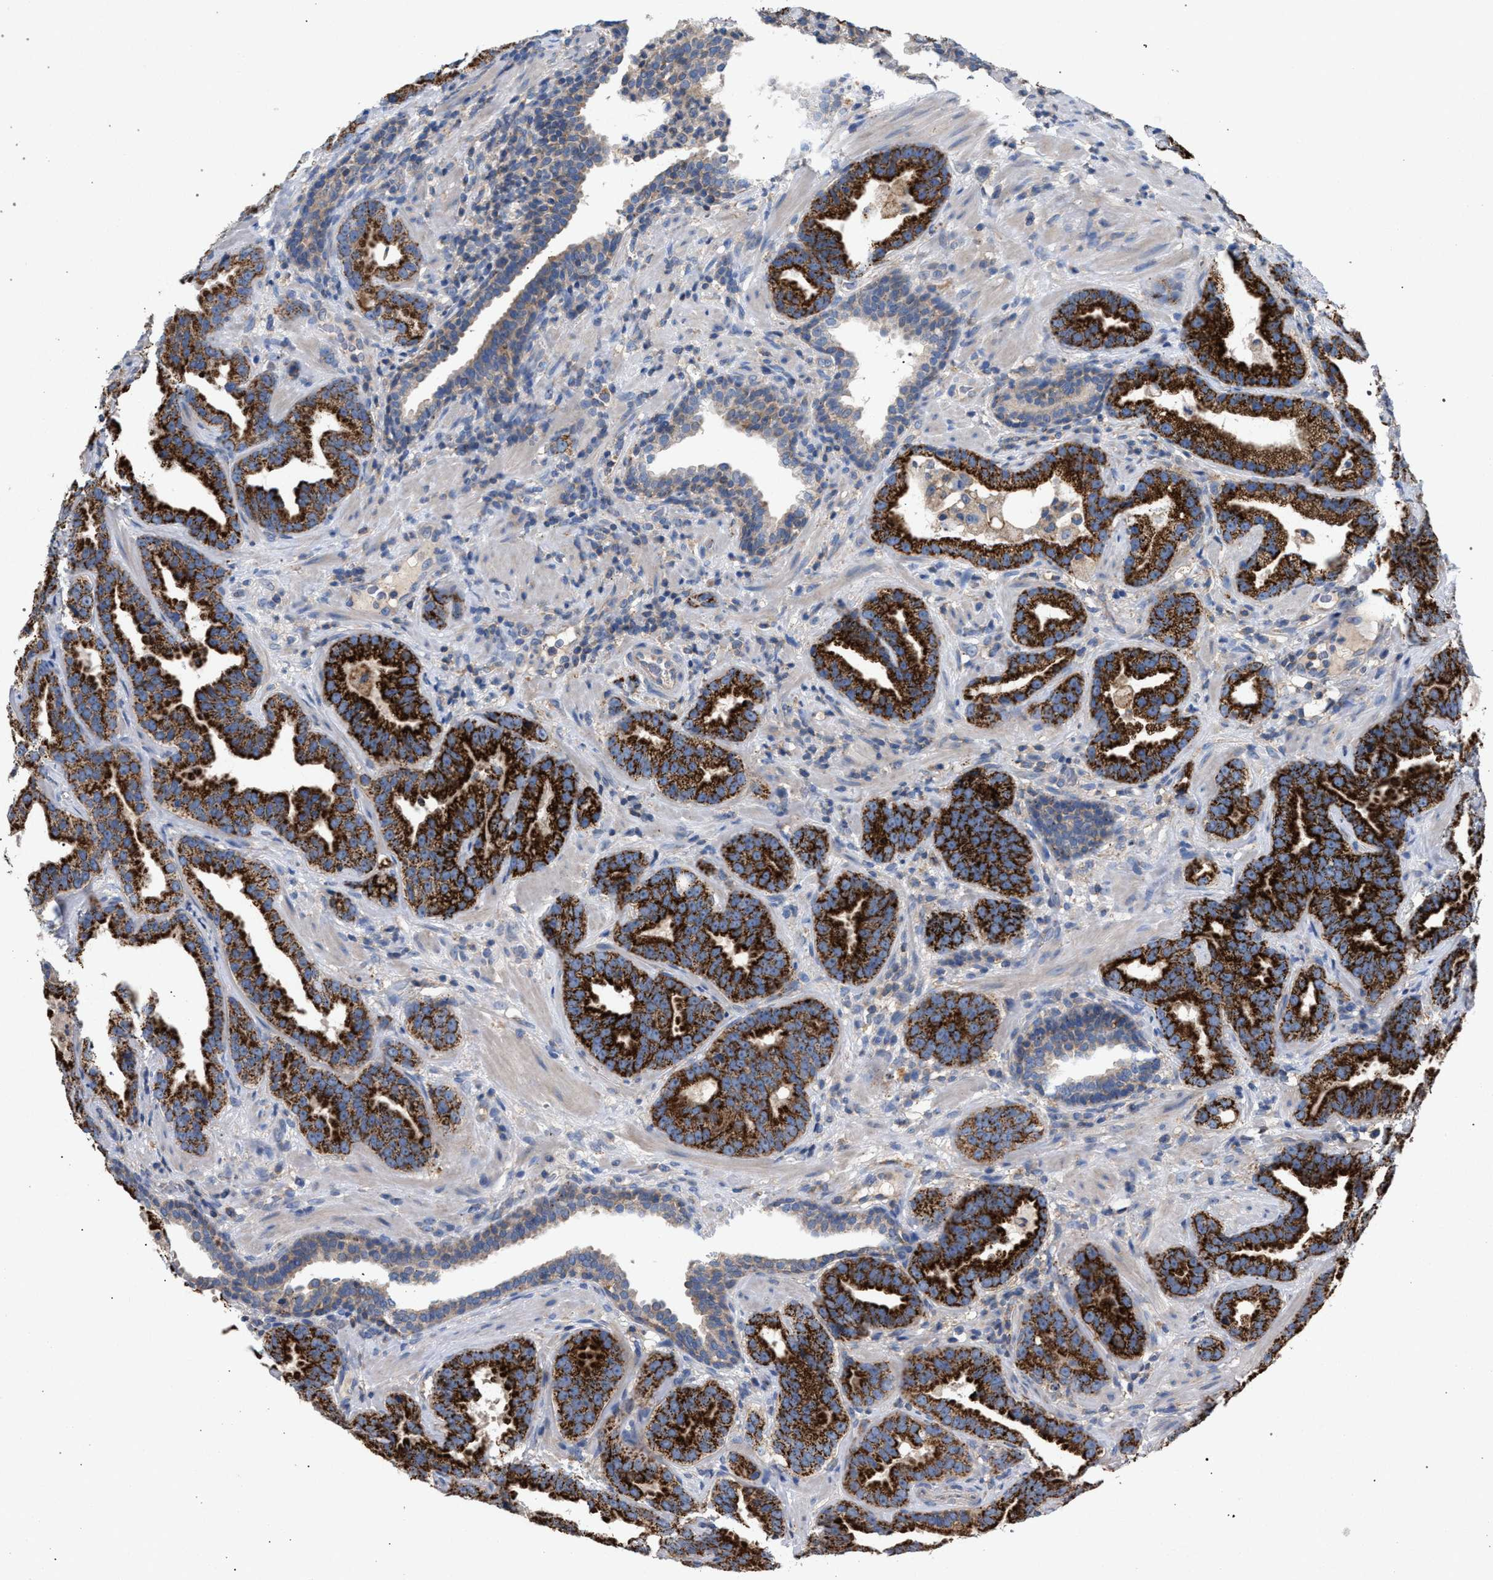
{"staining": {"intensity": "strong", "quantity": ">75%", "location": "cytoplasmic/membranous"}, "tissue": "prostate cancer", "cell_type": "Tumor cells", "image_type": "cancer", "snomed": [{"axis": "morphology", "description": "Adenocarcinoma, Low grade"}, {"axis": "topography", "description": "Prostate"}], "caption": "Prostate cancer stained with immunohistochemistry displays strong cytoplasmic/membranous positivity in approximately >75% of tumor cells.", "gene": "VPS13A", "patient": {"sex": "male", "age": 59}}